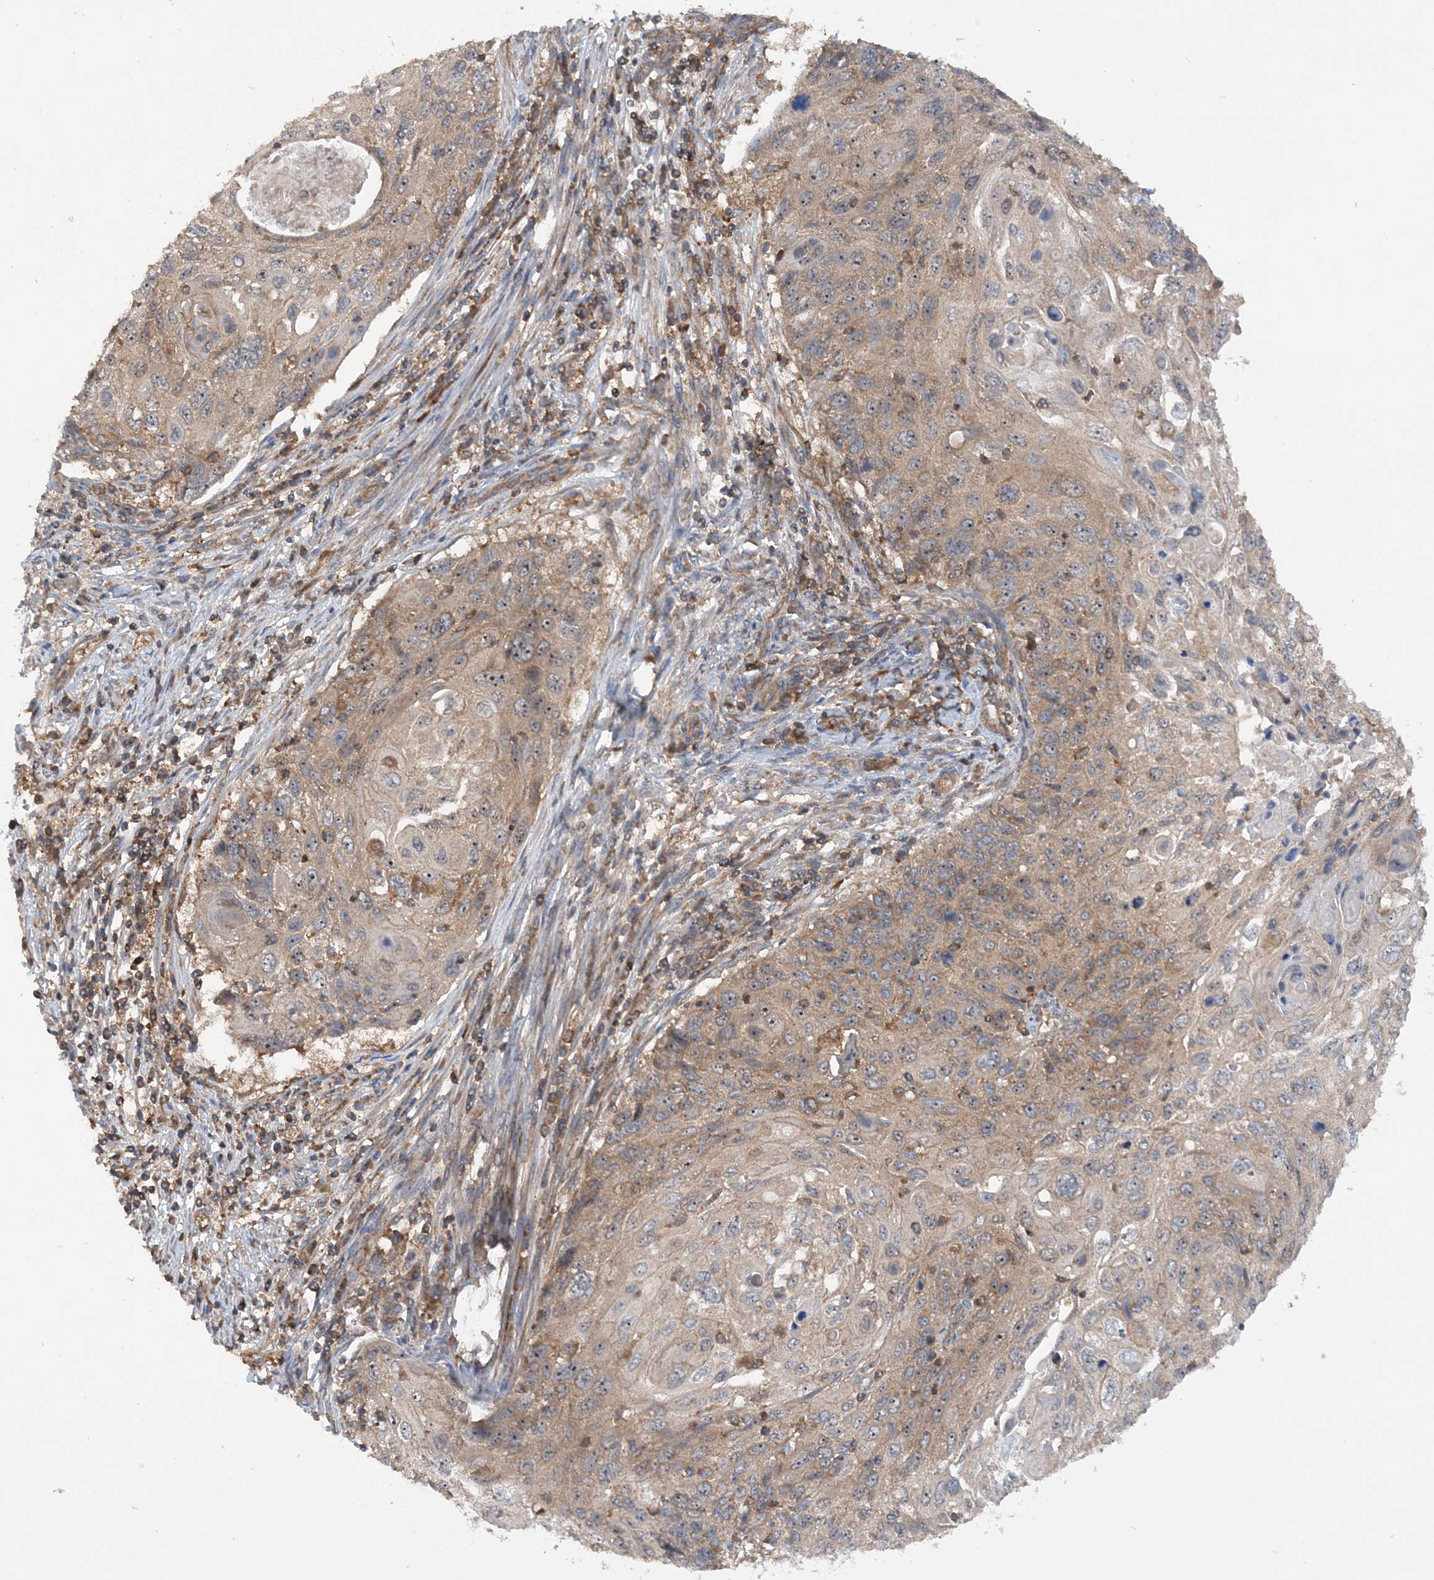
{"staining": {"intensity": "weak", "quantity": "25%-75%", "location": "cytoplasmic/membranous"}, "tissue": "cervical cancer", "cell_type": "Tumor cells", "image_type": "cancer", "snomed": [{"axis": "morphology", "description": "Squamous cell carcinoma, NOS"}, {"axis": "topography", "description": "Cervix"}], "caption": "The photomicrograph demonstrates immunohistochemical staining of cervical cancer (squamous cell carcinoma). There is weak cytoplasmic/membranous expression is appreciated in about 25%-75% of tumor cells.", "gene": "ACAP2", "patient": {"sex": "female", "age": 70}}